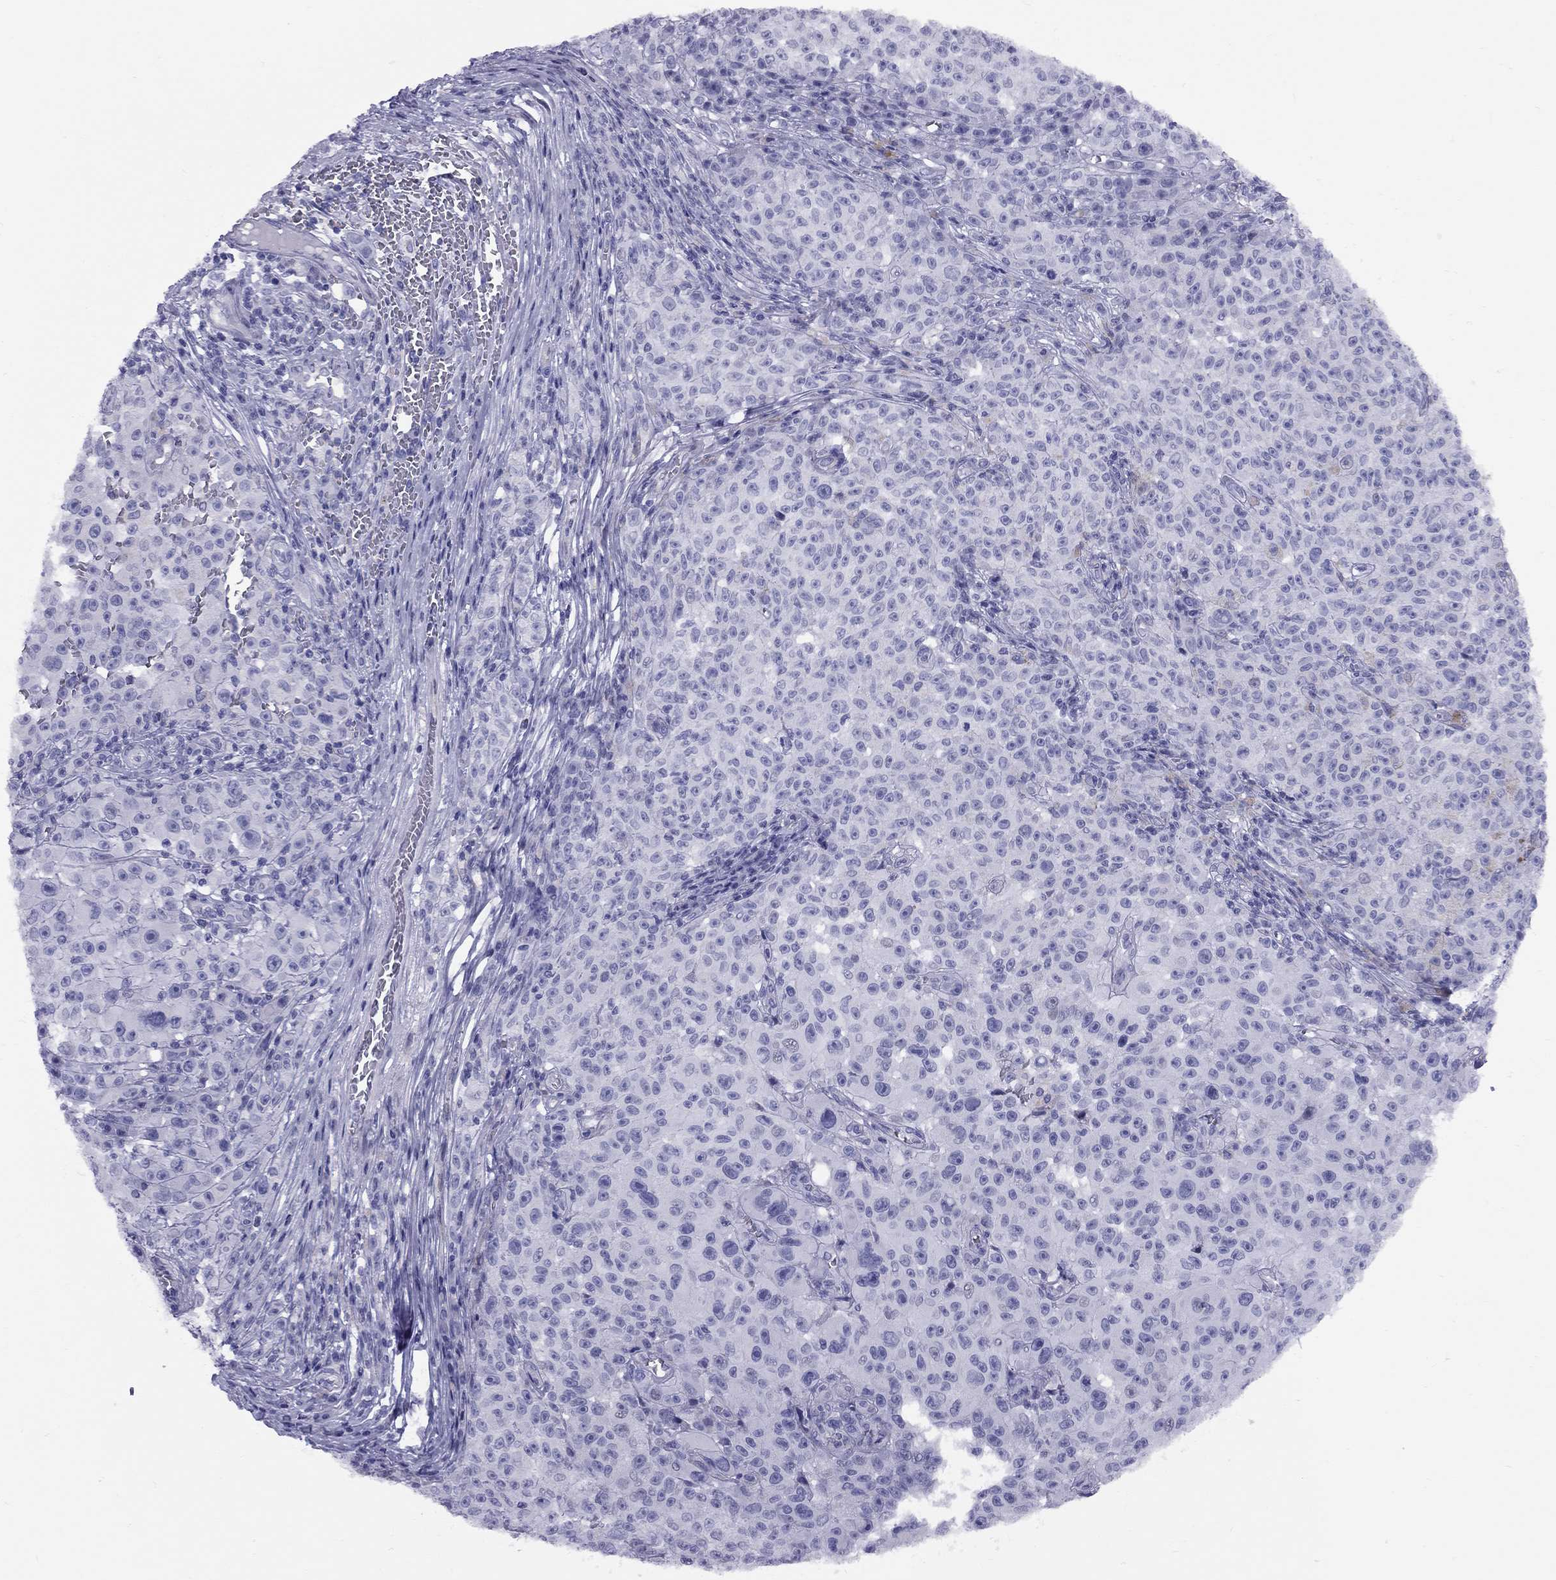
{"staining": {"intensity": "negative", "quantity": "none", "location": "none"}, "tissue": "melanoma", "cell_type": "Tumor cells", "image_type": "cancer", "snomed": [{"axis": "morphology", "description": "Malignant melanoma, NOS"}, {"axis": "topography", "description": "Skin"}], "caption": "Human melanoma stained for a protein using IHC exhibits no expression in tumor cells.", "gene": "FSCN3", "patient": {"sex": "female", "age": 82}}